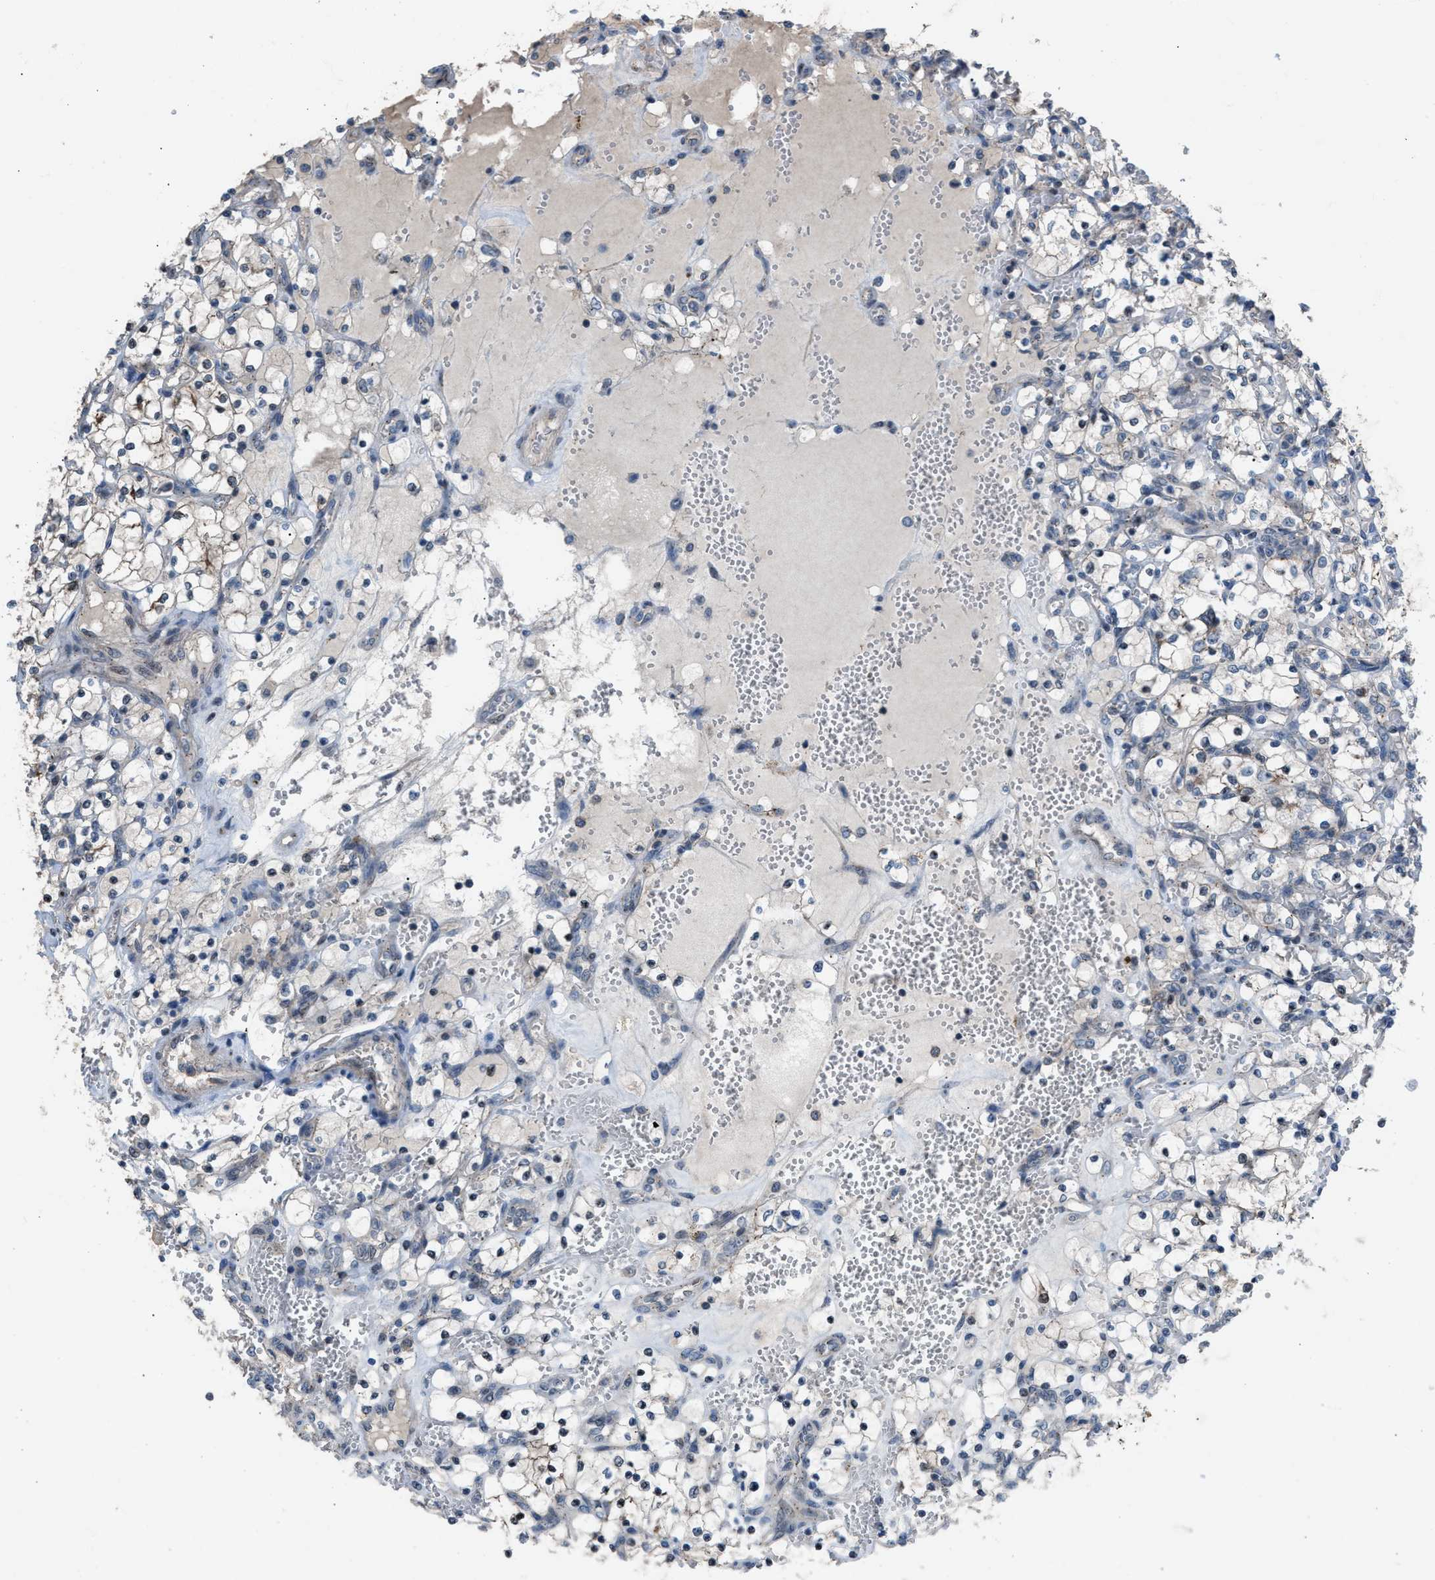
{"staining": {"intensity": "moderate", "quantity": "25%-75%", "location": "nuclear"}, "tissue": "renal cancer", "cell_type": "Tumor cells", "image_type": "cancer", "snomed": [{"axis": "morphology", "description": "Adenocarcinoma, NOS"}, {"axis": "topography", "description": "Kidney"}], "caption": "Renal cancer (adenocarcinoma) stained for a protein reveals moderate nuclear positivity in tumor cells.", "gene": "CRTC1", "patient": {"sex": "female", "age": 69}}